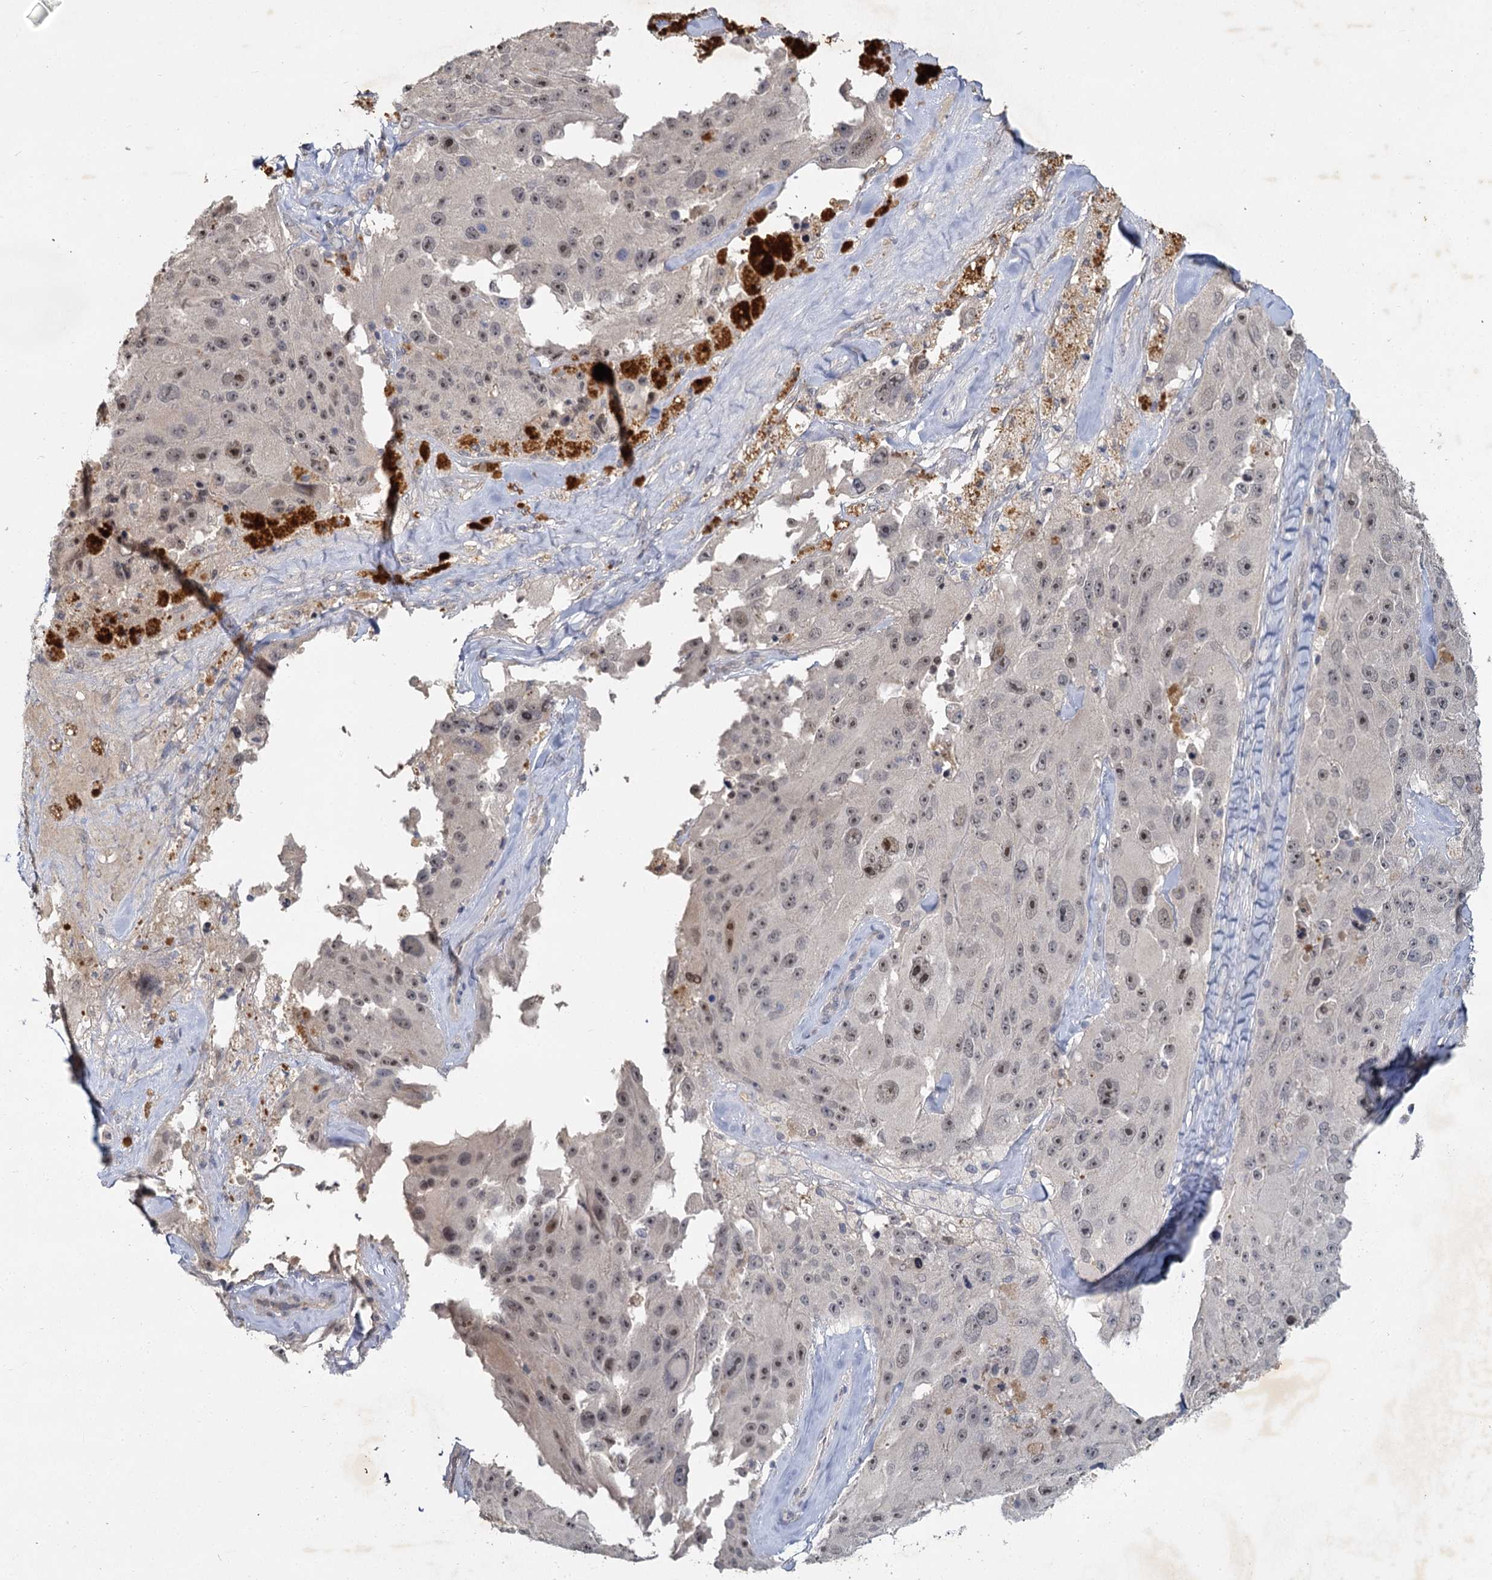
{"staining": {"intensity": "weak", "quantity": "<25%", "location": "nuclear"}, "tissue": "melanoma", "cell_type": "Tumor cells", "image_type": "cancer", "snomed": [{"axis": "morphology", "description": "Malignant melanoma, Metastatic site"}, {"axis": "topography", "description": "Lymph node"}], "caption": "Photomicrograph shows no protein staining in tumor cells of melanoma tissue.", "gene": "MUCL1", "patient": {"sex": "male", "age": 62}}